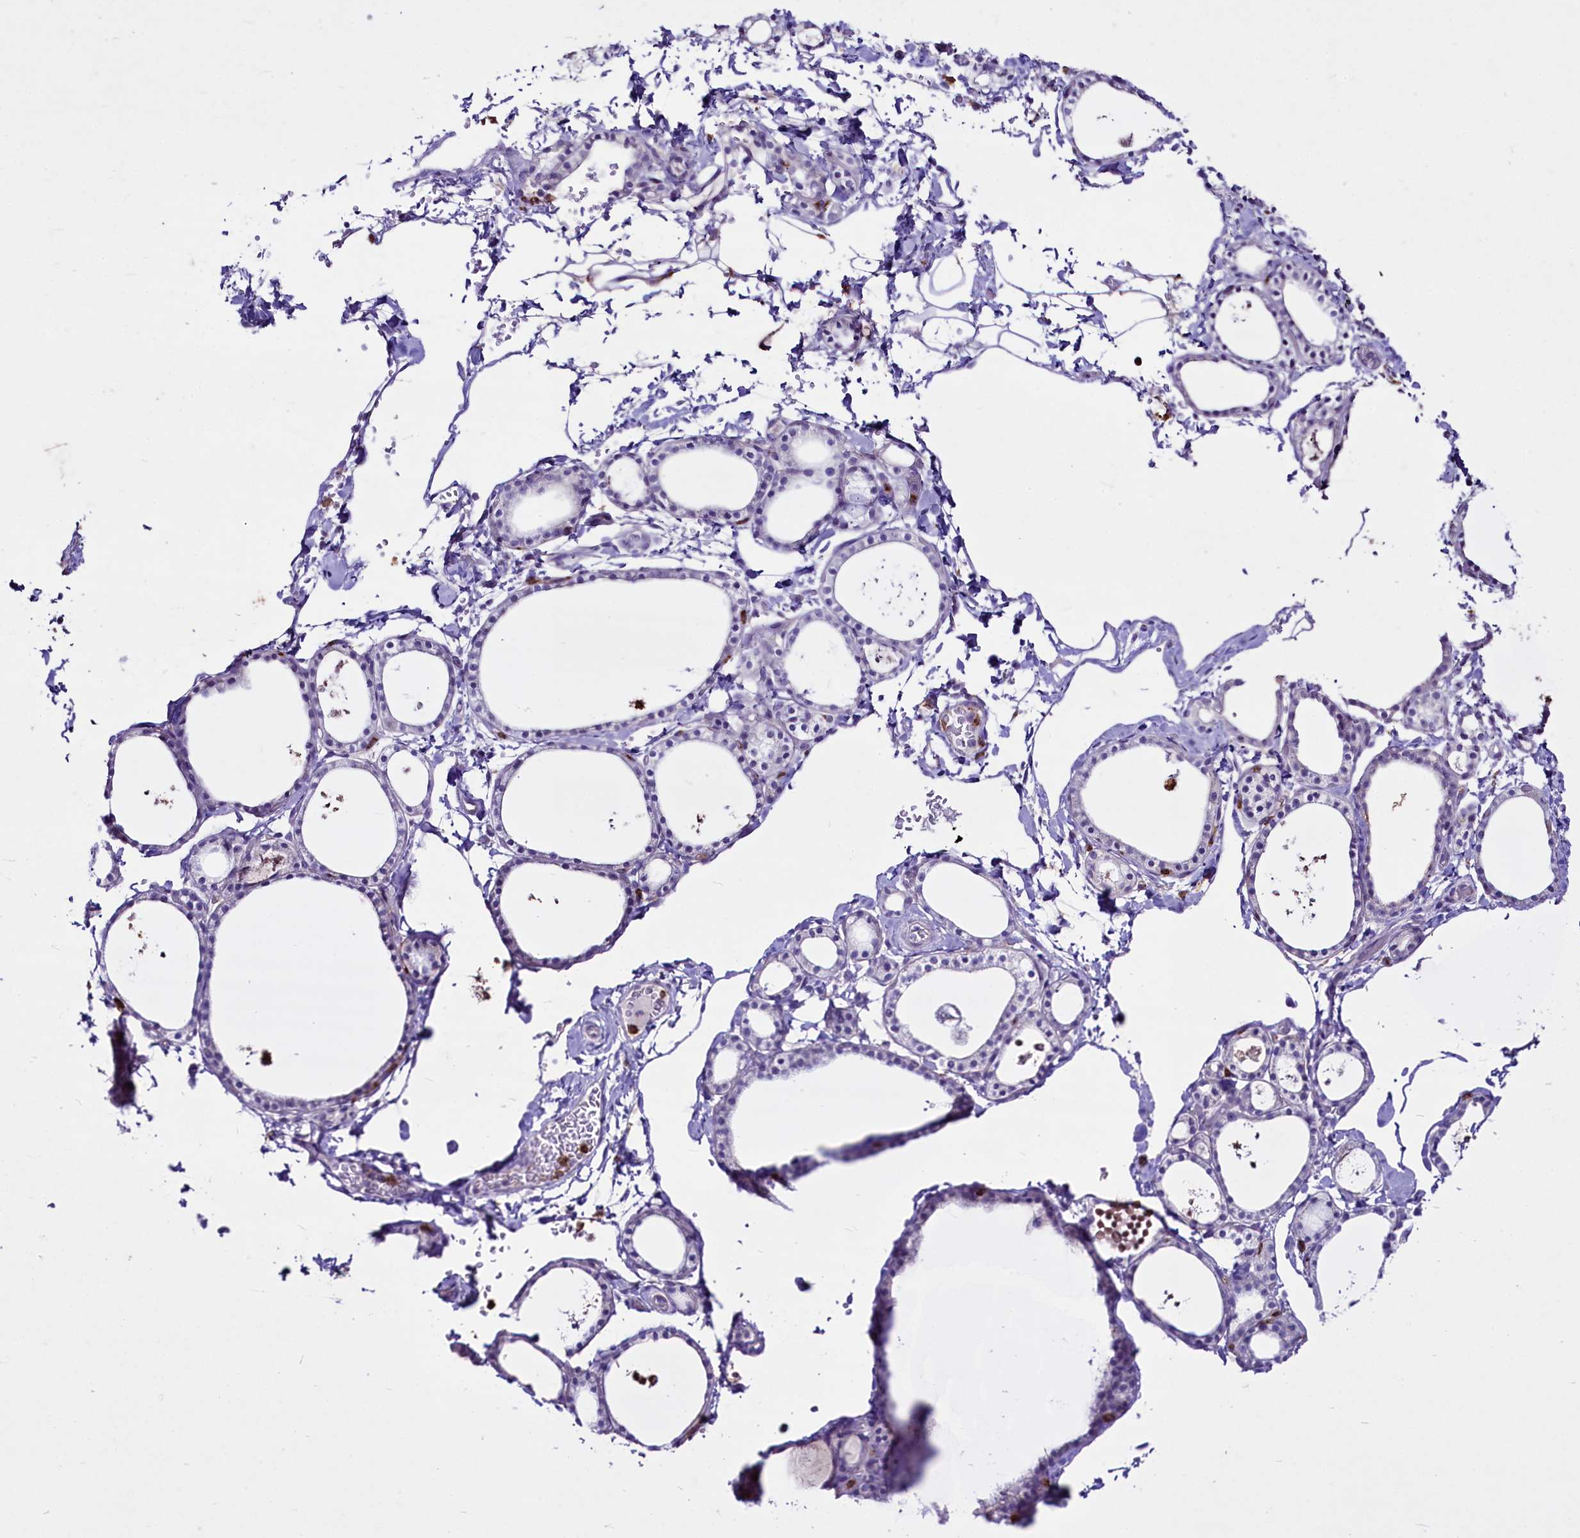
{"staining": {"intensity": "negative", "quantity": "none", "location": "none"}, "tissue": "thyroid gland", "cell_type": "Glandular cells", "image_type": "normal", "snomed": [{"axis": "morphology", "description": "Normal tissue, NOS"}, {"axis": "topography", "description": "Thyroid gland"}], "caption": "This is a histopathology image of IHC staining of benign thyroid gland, which shows no positivity in glandular cells.", "gene": "FAM209B", "patient": {"sex": "male", "age": 56}}